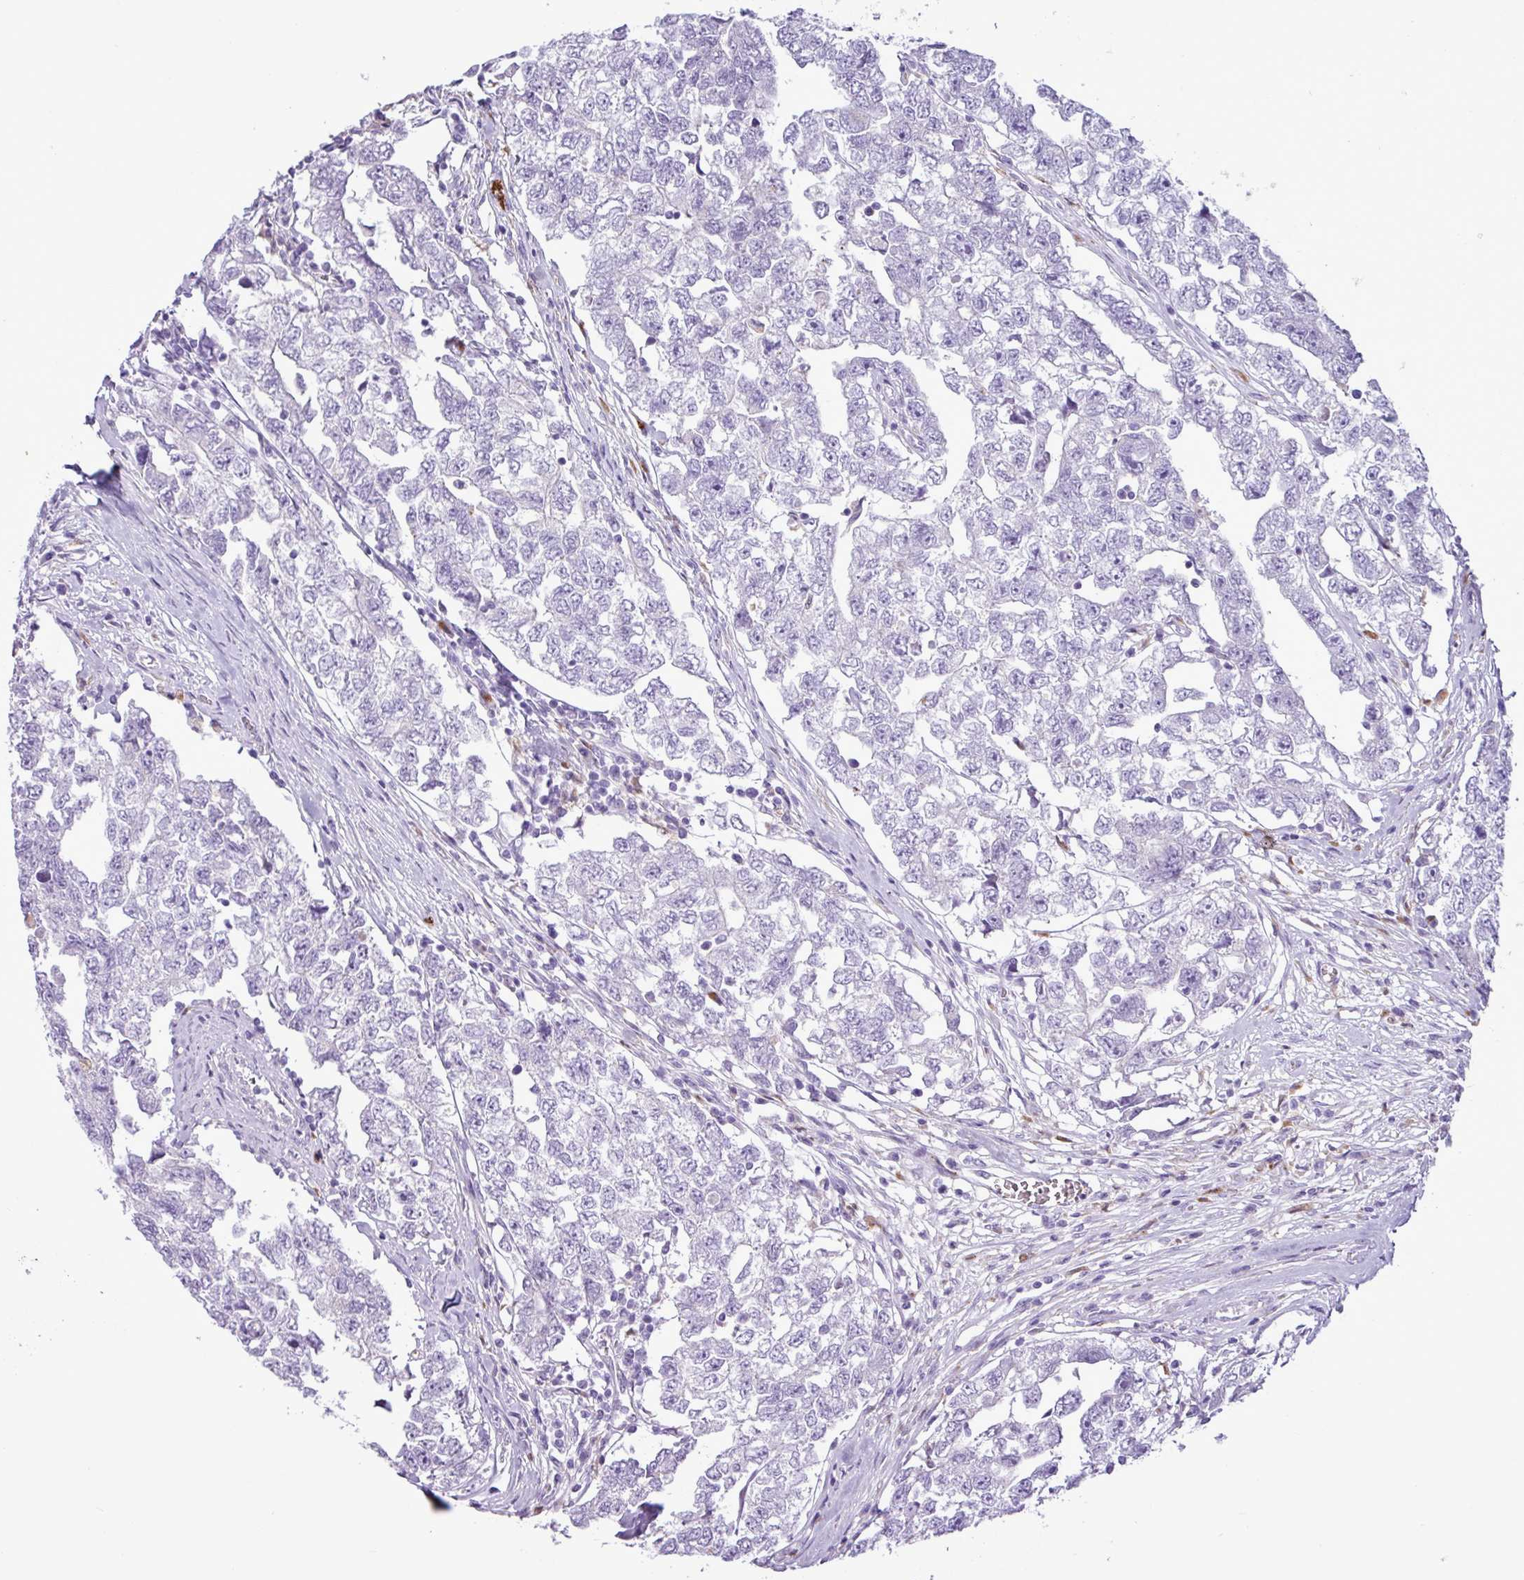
{"staining": {"intensity": "negative", "quantity": "none", "location": "none"}, "tissue": "testis cancer", "cell_type": "Tumor cells", "image_type": "cancer", "snomed": [{"axis": "morphology", "description": "Carcinoma, Embryonal, NOS"}, {"axis": "topography", "description": "Testis"}], "caption": "Immunohistochemistry image of neoplastic tissue: human testis cancer stained with DAB reveals no significant protein expression in tumor cells.", "gene": "TMEM200C", "patient": {"sex": "male", "age": 22}}